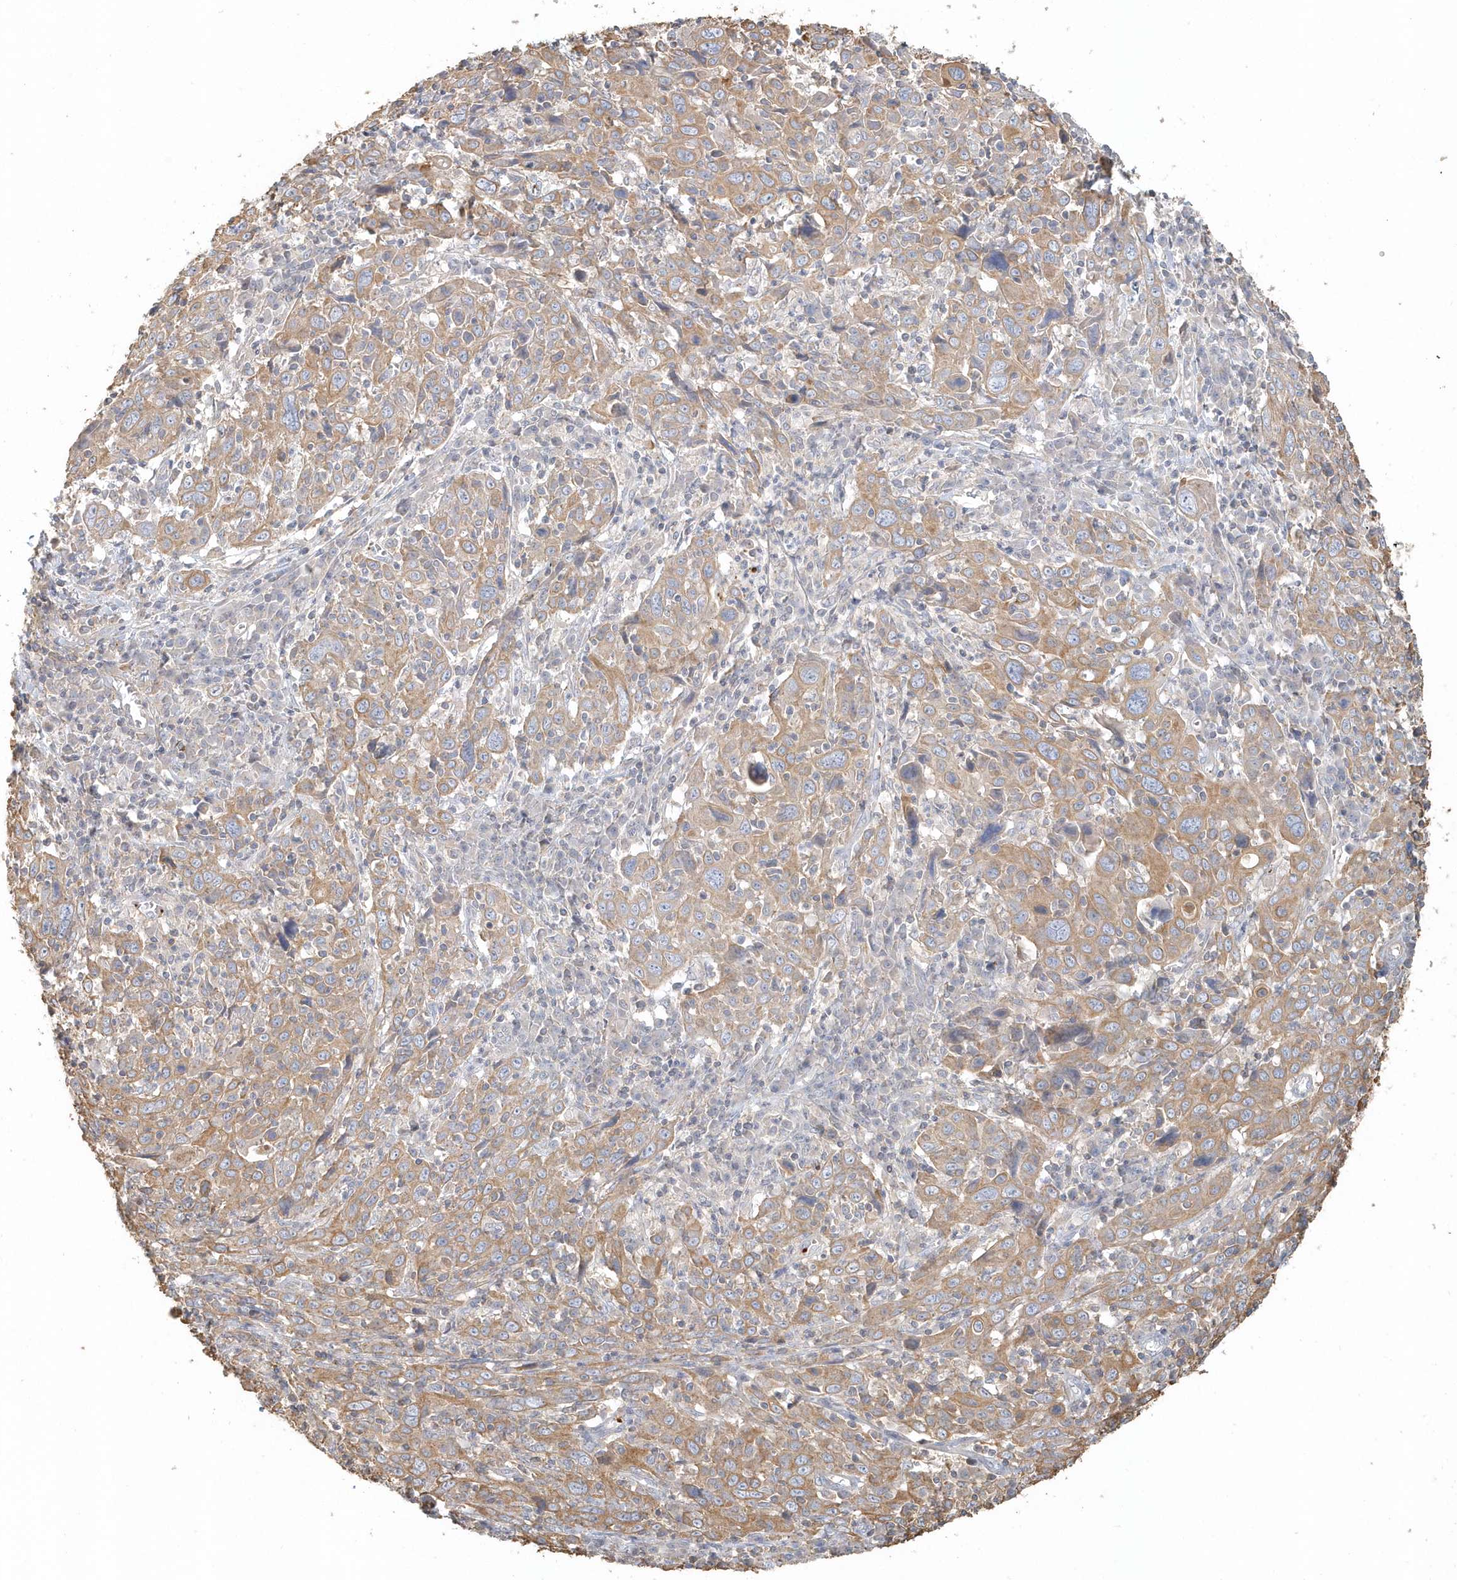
{"staining": {"intensity": "weak", "quantity": ">75%", "location": "cytoplasmic/membranous"}, "tissue": "cervical cancer", "cell_type": "Tumor cells", "image_type": "cancer", "snomed": [{"axis": "morphology", "description": "Squamous cell carcinoma, NOS"}, {"axis": "topography", "description": "Cervix"}], "caption": "IHC image of cervical cancer (squamous cell carcinoma) stained for a protein (brown), which exhibits low levels of weak cytoplasmic/membranous positivity in approximately >75% of tumor cells.", "gene": "MMRN1", "patient": {"sex": "female", "age": 46}}